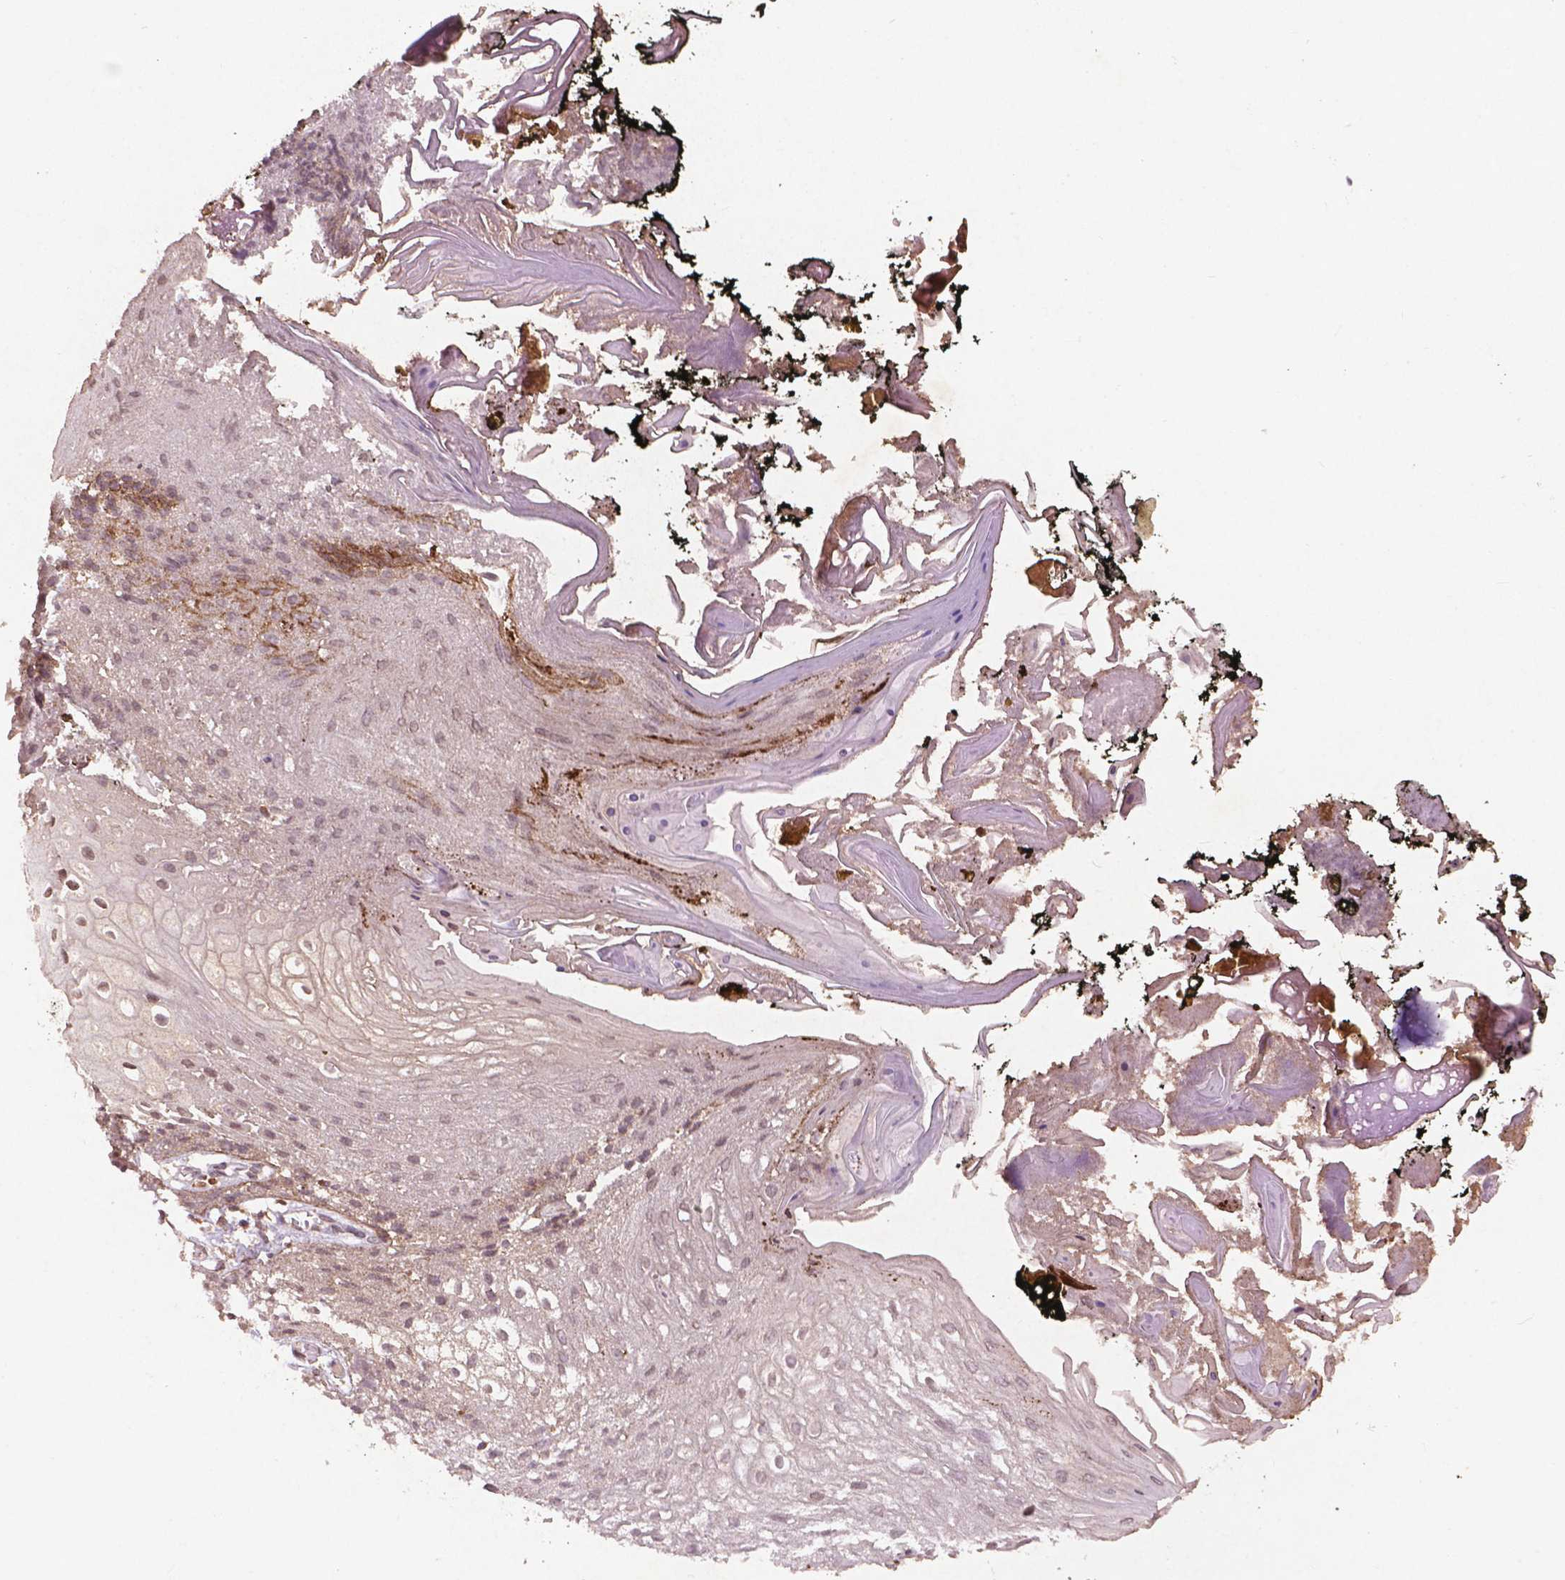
{"staining": {"intensity": "weak", "quantity": "<25%", "location": "nuclear"}, "tissue": "oral mucosa", "cell_type": "Squamous epithelial cells", "image_type": "normal", "snomed": [{"axis": "morphology", "description": "Normal tissue, NOS"}, {"axis": "morphology", "description": "Squamous cell carcinoma, NOS"}, {"axis": "topography", "description": "Oral tissue"}, {"axis": "topography", "description": "Head-Neck"}], "caption": "An image of oral mucosa stained for a protein reveals no brown staining in squamous epithelial cells. (Brightfield microscopy of DAB immunohistochemistry (IHC) at high magnification).", "gene": "SMAD2", "patient": {"sex": "male", "age": 69}}